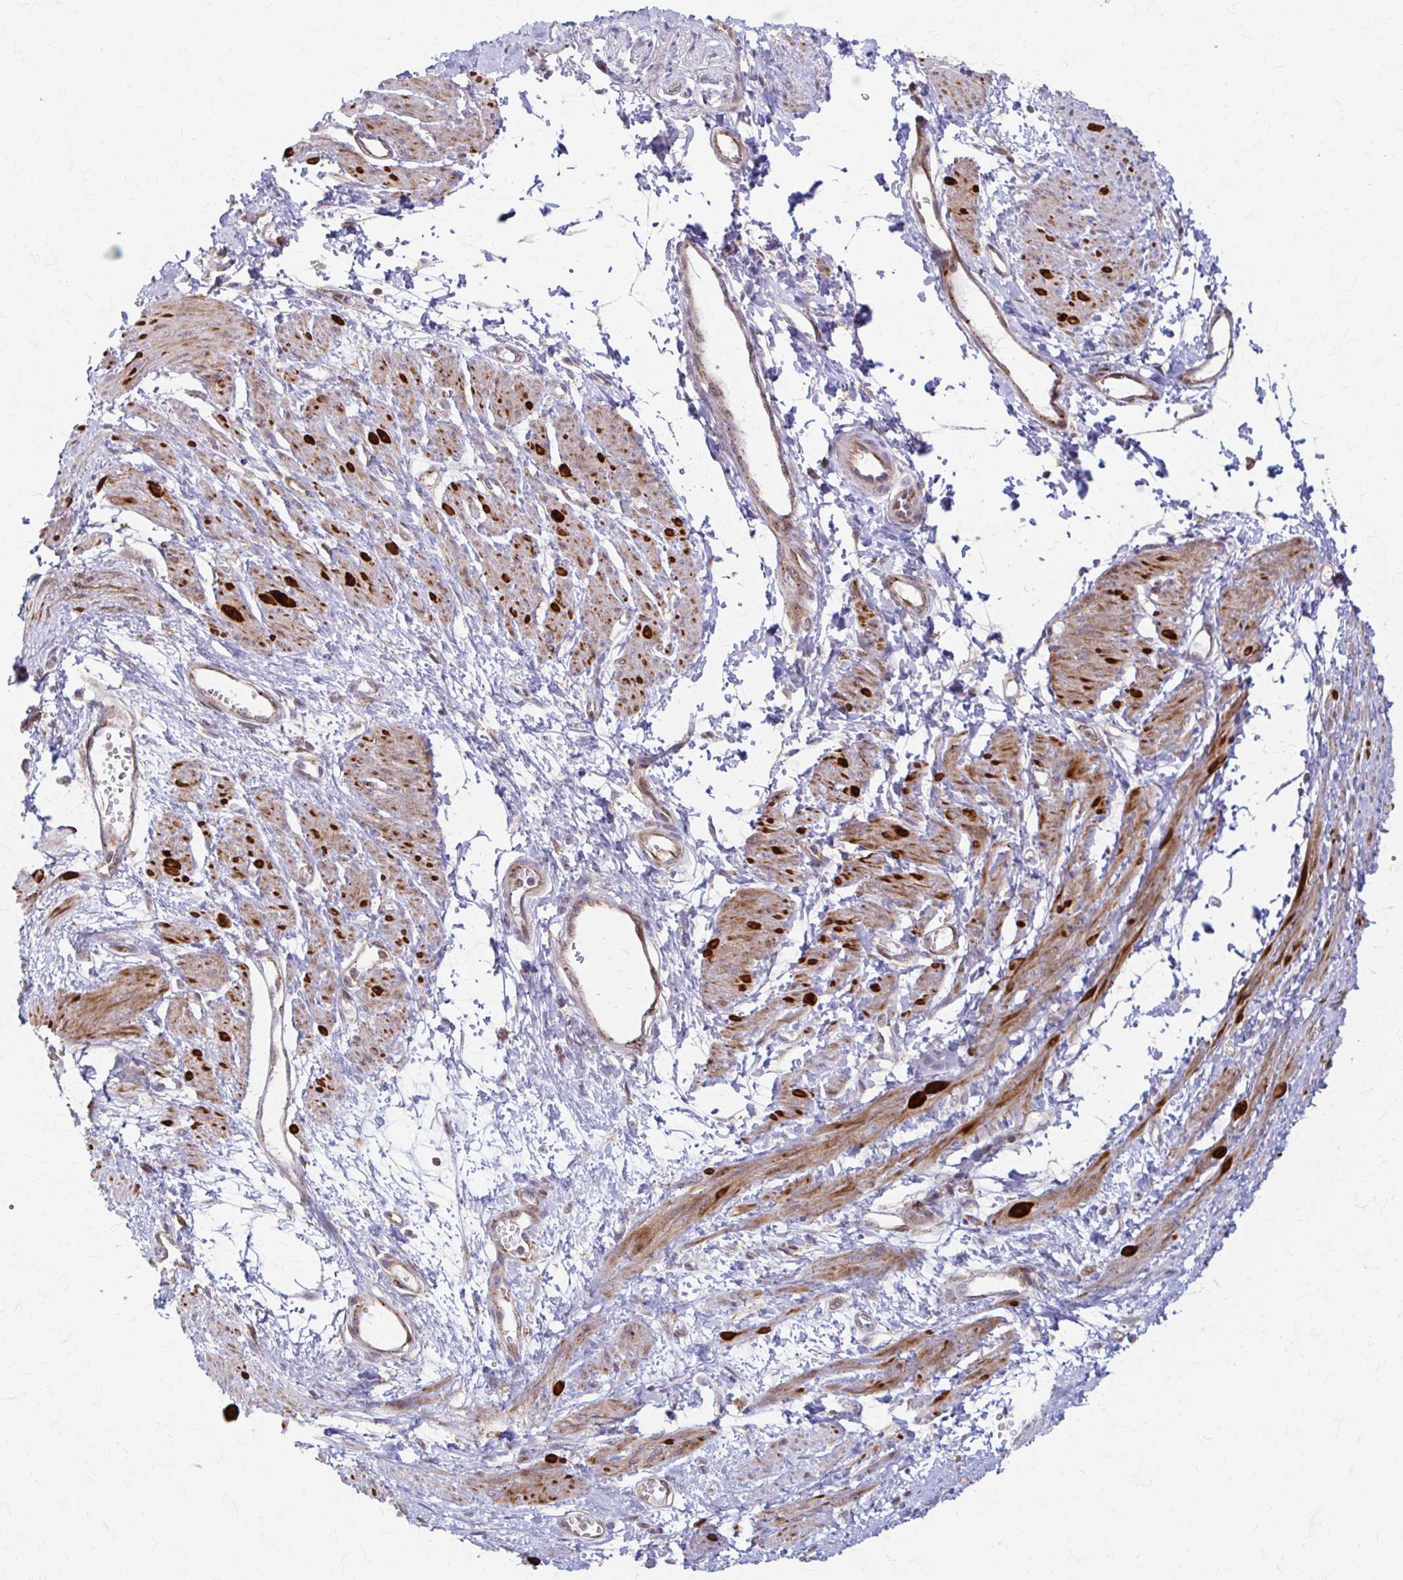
{"staining": {"intensity": "strong", "quantity": "25%-75%", "location": "cytoplasmic/membranous"}, "tissue": "smooth muscle", "cell_type": "Smooth muscle cells", "image_type": "normal", "snomed": [{"axis": "morphology", "description": "Normal tissue, NOS"}, {"axis": "topography", "description": "Smooth muscle"}, {"axis": "topography", "description": "Uterus"}], "caption": "Immunohistochemical staining of unremarkable smooth muscle exhibits high levels of strong cytoplasmic/membranous positivity in about 25%-75% of smooth muscle cells. (Stains: DAB (3,3'-diaminobenzidine) in brown, nuclei in blue, Microscopy: brightfield microscopy at high magnification).", "gene": "ARHGAP35", "patient": {"sex": "female", "age": 39}}